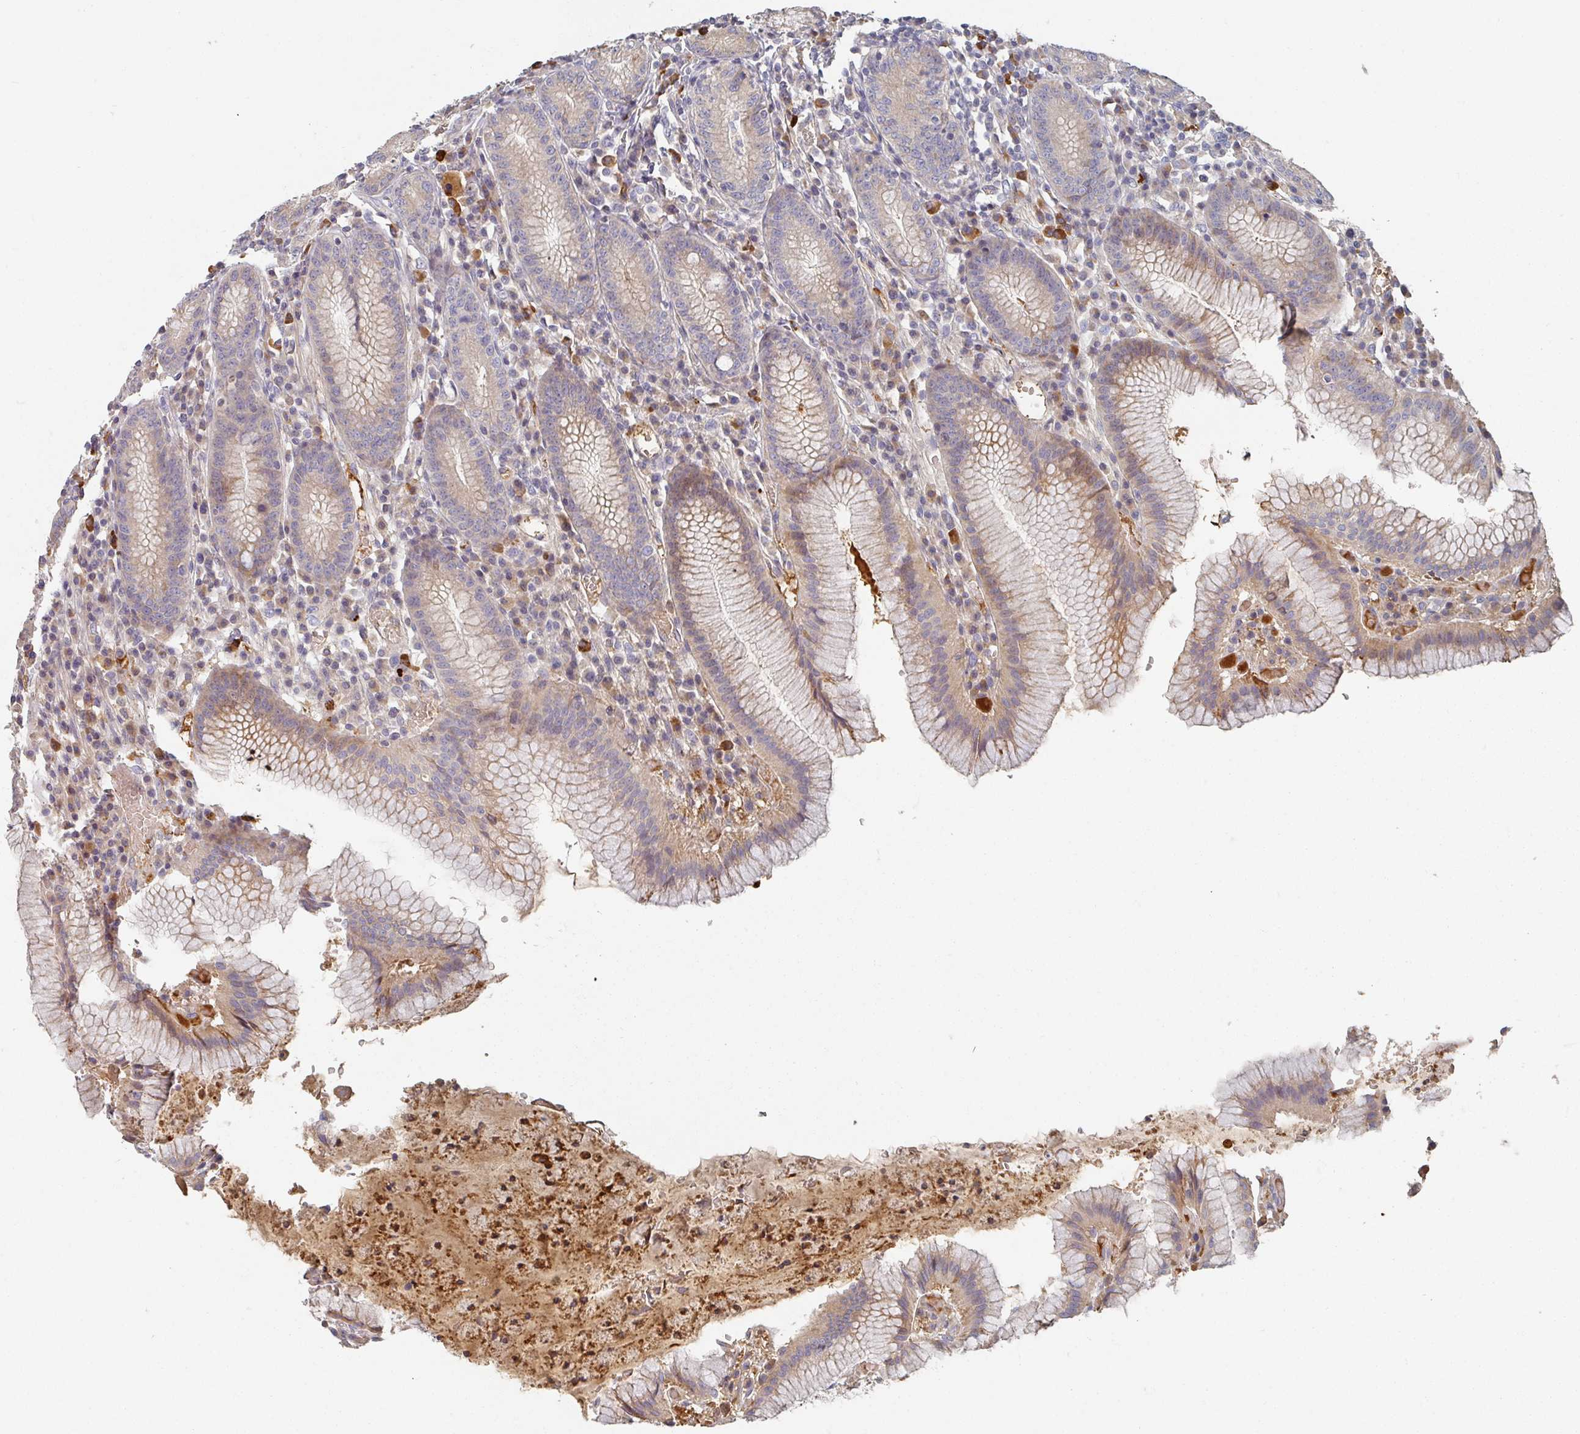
{"staining": {"intensity": "moderate", "quantity": "25%-75%", "location": "cytoplasmic/membranous"}, "tissue": "stomach", "cell_type": "Glandular cells", "image_type": "normal", "snomed": [{"axis": "morphology", "description": "Normal tissue, NOS"}, {"axis": "topography", "description": "Stomach"}], "caption": "Glandular cells exhibit moderate cytoplasmic/membranous expression in approximately 25%-75% of cells in unremarkable stomach.", "gene": "ENSG00000249773", "patient": {"sex": "male", "age": 55}}